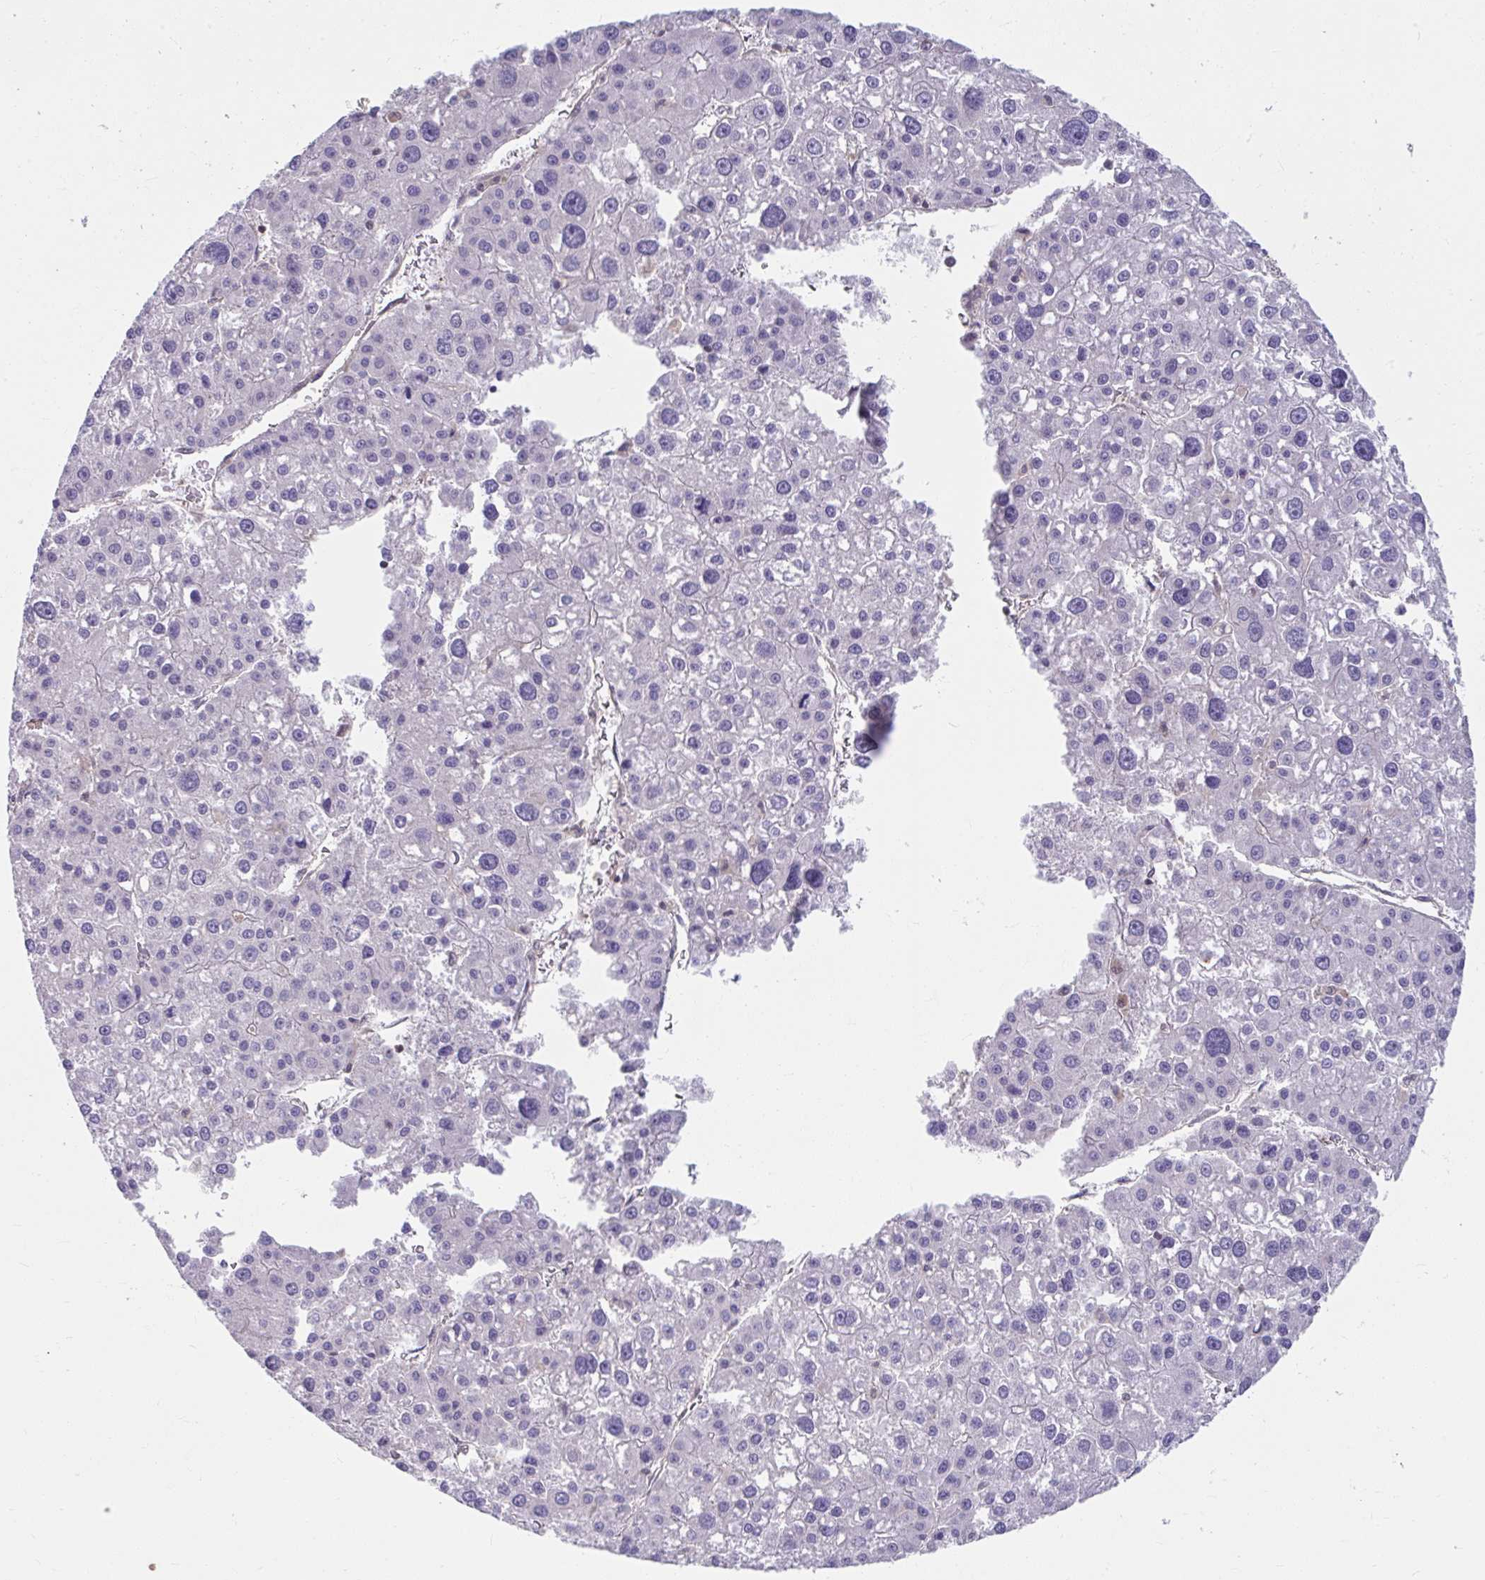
{"staining": {"intensity": "negative", "quantity": "none", "location": "none"}, "tissue": "liver cancer", "cell_type": "Tumor cells", "image_type": "cancer", "snomed": [{"axis": "morphology", "description": "Carcinoma, Hepatocellular, NOS"}, {"axis": "topography", "description": "Liver"}], "caption": "A micrograph of liver cancer (hepatocellular carcinoma) stained for a protein demonstrates no brown staining in tumor cells. The staining was performed using DAB to visualize the protein expression in brown, while the nuclei were stained in blue with hematoxylin (Magnification: 20x).", "gene": "PCDHB7", "patient": {"sex": "male", "age": 73}}